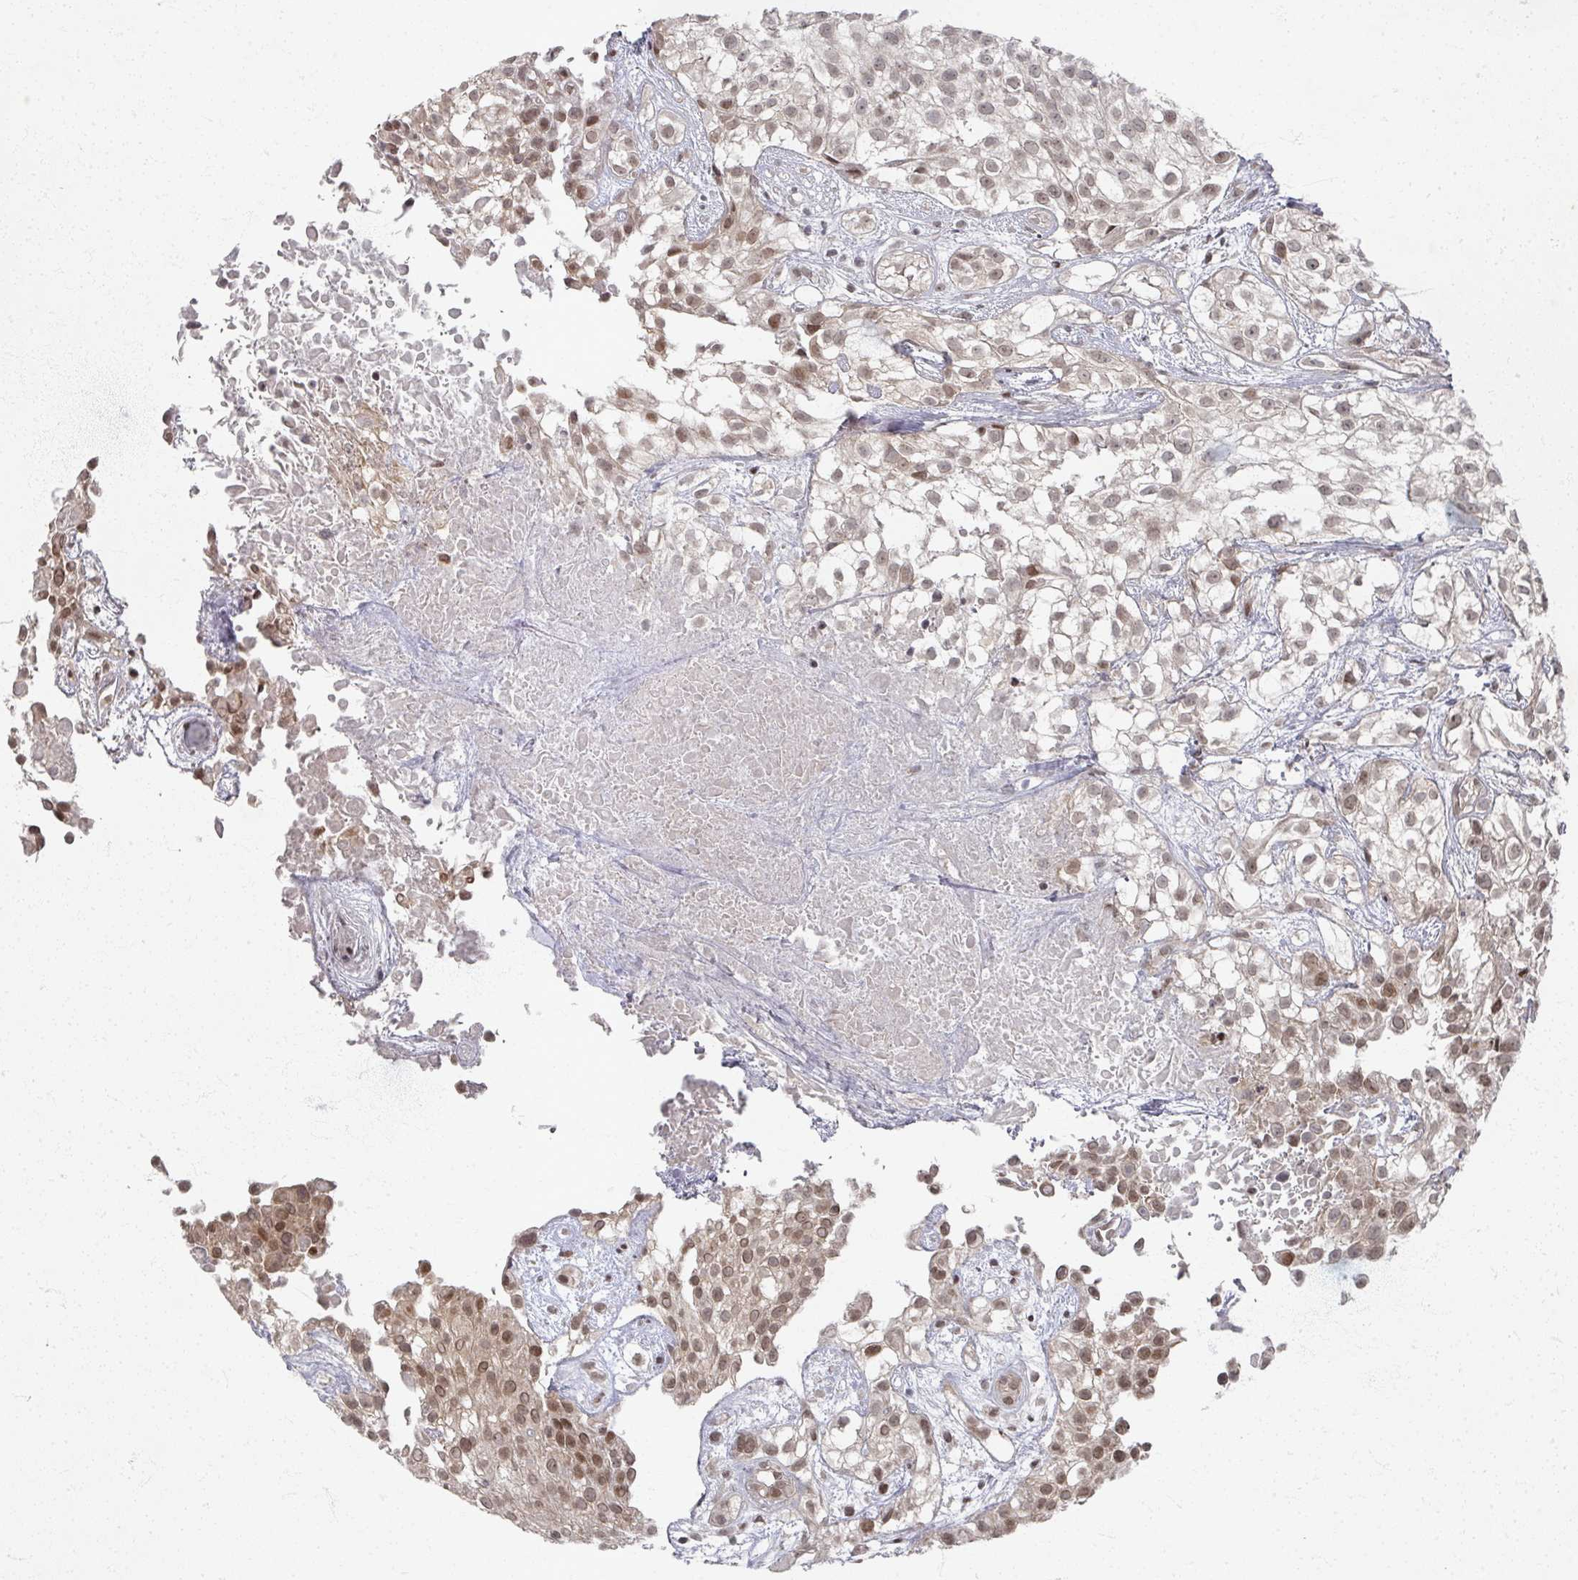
{"staining": {"intensity": "moderate", "quantity": ">75%", "location": "nuclear"}, "tissue": "urothelial cancer", "cell_type": "Tumor cells", "image_type": "cancer", "snomed": [{"axis": "morphology", "description": "Urothelial carcinoma, High grade"}, {"axis": "topography", "description": "Urinary bladder"}], "caption": "This histopathology image demonstrates immunohistochemistry staining of urothelial cancer, with medium moderate nuclear expression in approximately >75% of tumor cells.", "gene": "PSKH1", "patient": {"sex": "male", "age": 56}}